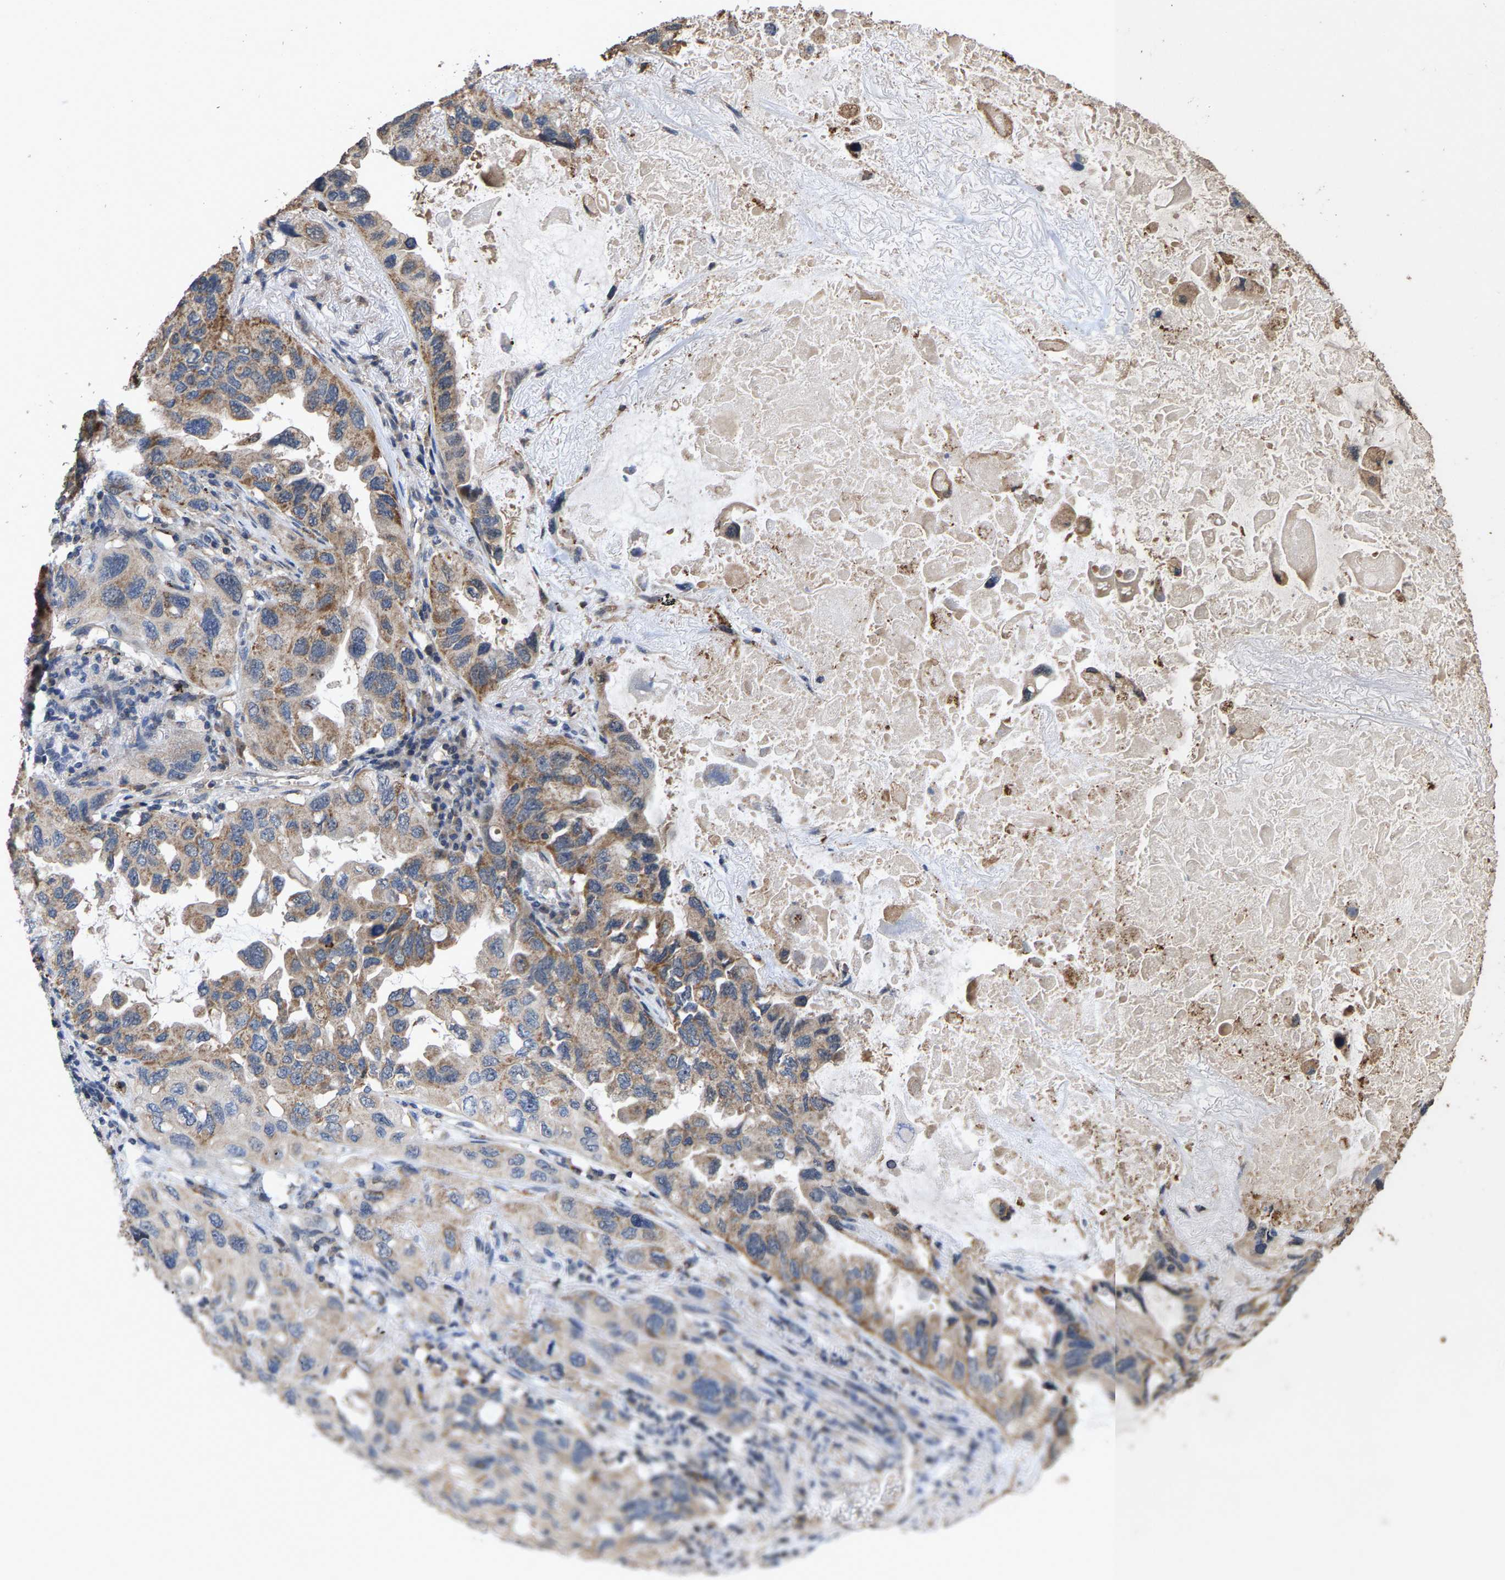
{"staining": {"intensity": "moderate", "quantity": ">75%", "location": "cytoplasmic/membranous"}, "tissue": "lung cancer", "cell_type": "Tumor cells", "image_type": "cancer", "snomed": [{"axis": "morphology", "description": "Squamous cell carcinoma, NOS"}, {"axis": "topography", "description": "Lung"}], "caption": "Human squamous cell carcinoma (lung) stained with a brown dye exhibits moderate cytoplasmic/membranous positive staining in about >75% of tumor cells.", "gene": "TDRKH", "patient": {"sex": "female", "age": 73}}